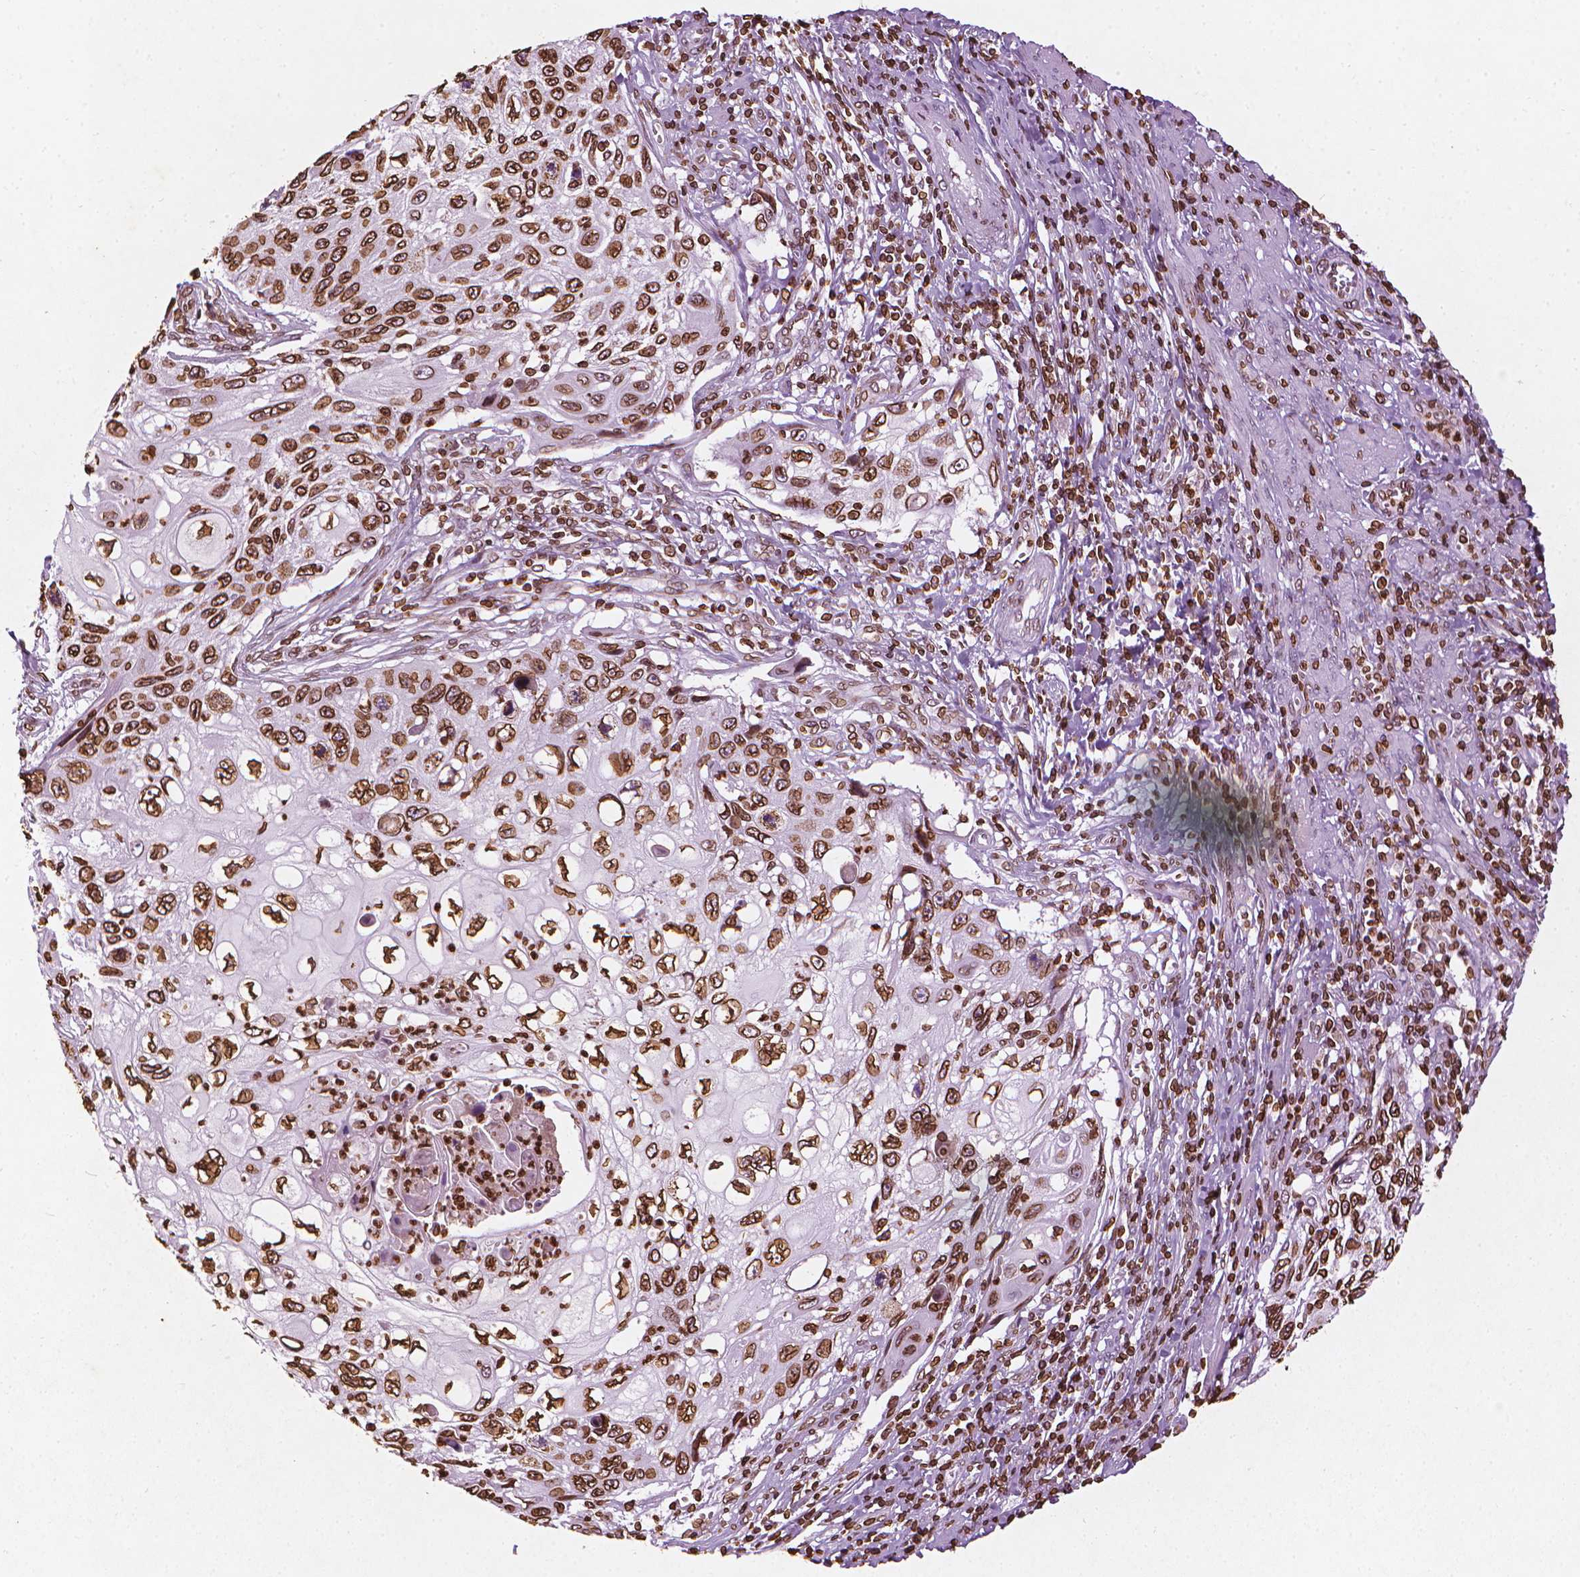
{"staining": {"intensity": "strong", "quantity": ">75%", "location": "cytoplasmic/membranous,nuclear"}, "tissue": "cervical cancer", "cell_type": "Tumor cells", "image_type": "cancer", "snomed": [{"axis": "morphology", "description": "Squamous cell carcinoma, NOS"}, {"axis": "topography", "description": "Cervix"}], "caption": "The micrograph shows staining of cervical cancer (squamous cell carcinoma), revealing strong cytoplasmic/membranous and nuclear protein staining (brown color) within tumor cells. Immunohistochemistry (ihc) stains the protein of interest in brown and the nuclei are stained blue.", "gene": "LMNB1", "patient": {"sex": "female", "age": 70}}